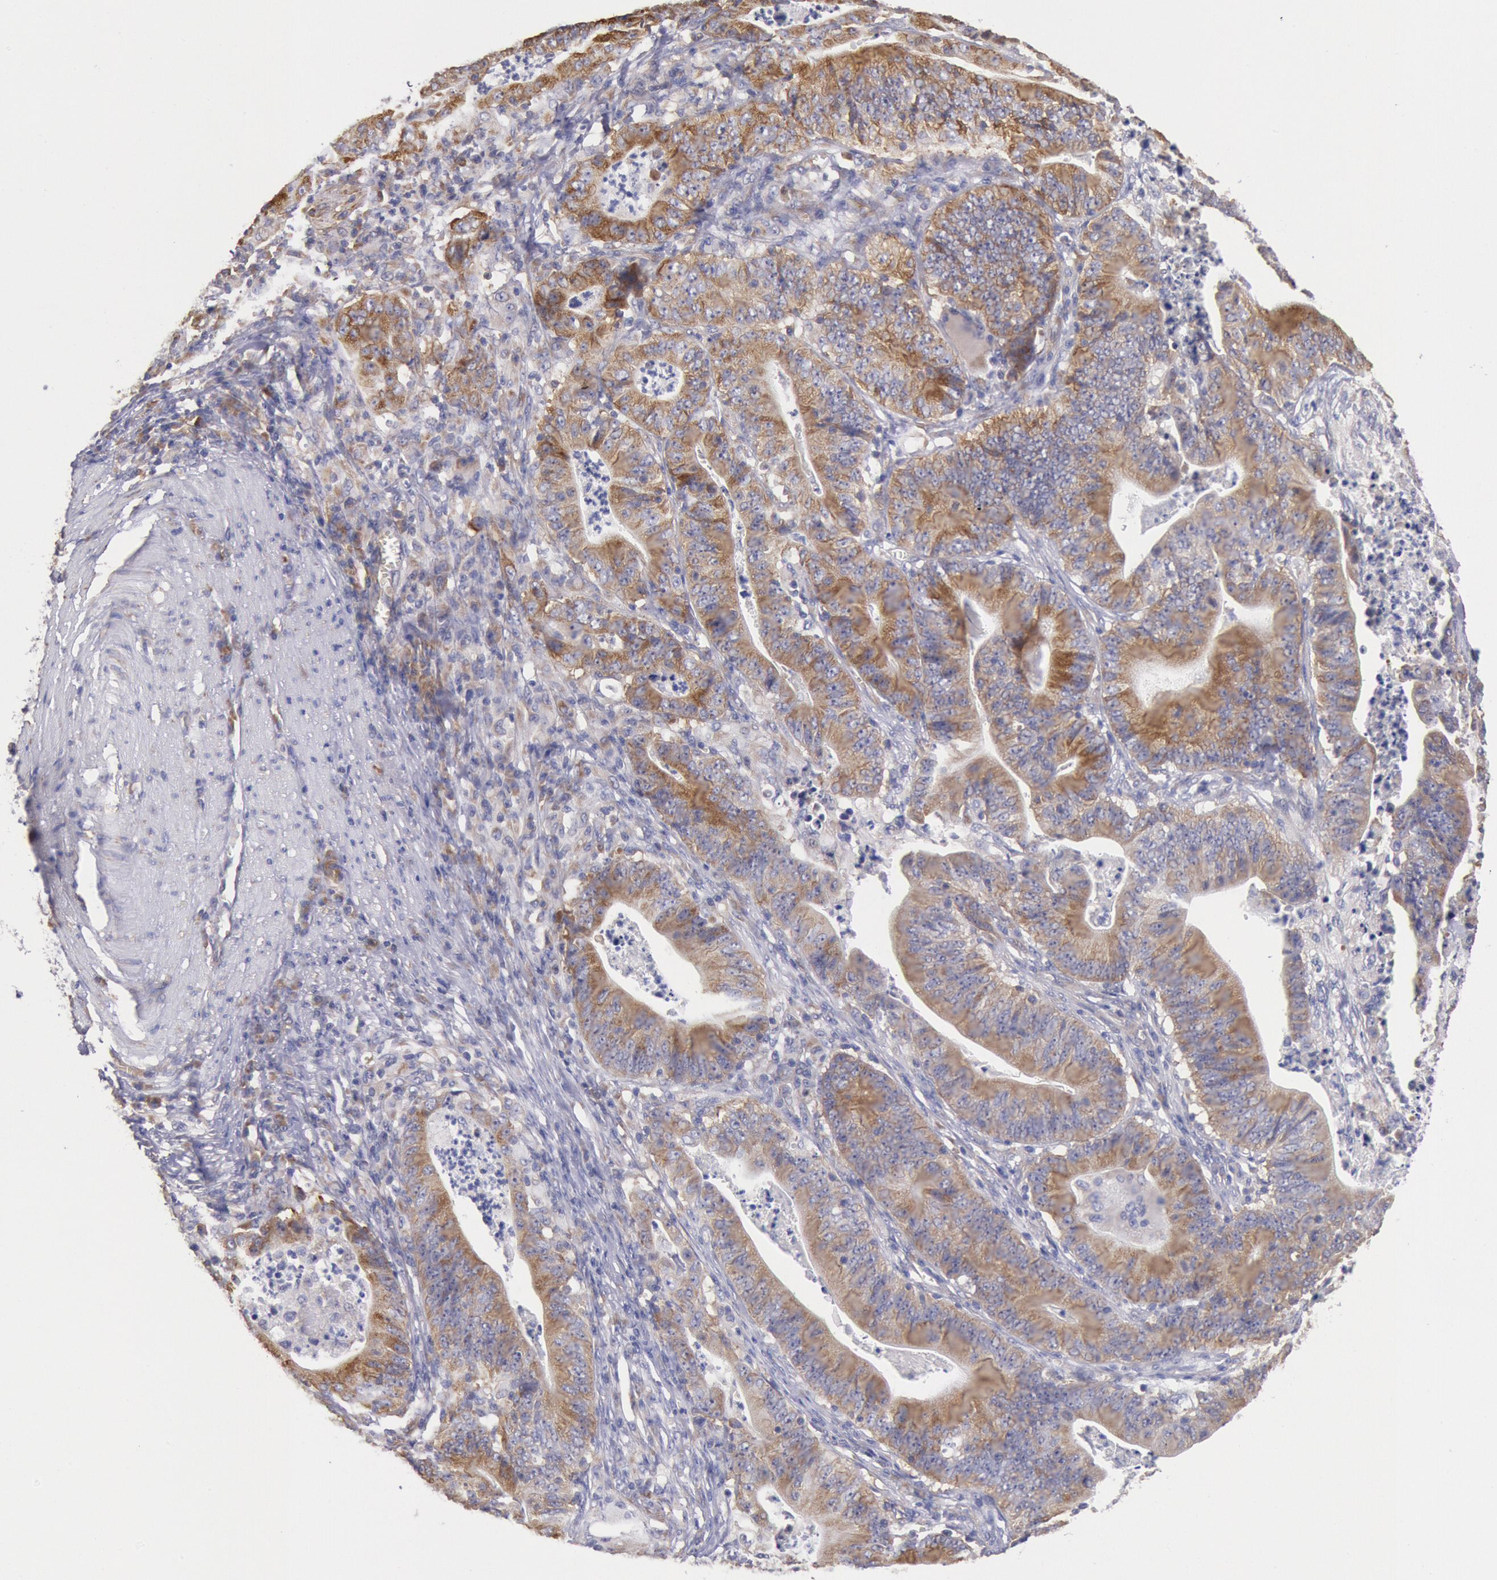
{"staining": {"intensity": "moderate", "quantity": ">75%", "location": "cytoplasmic/membranous"}, "tissue": "stomach cancer", "cell_type": "Tumor cells", "image_type": "cancer", "snomed": [{"axis": "morphology", "description": "Adenocarcinoma, NOS"}, {"axis": "topography", "description": "Stomach, lower"}], "caption": "A histopathology image of stomach cancer stained for a protein shows moderate cytoplasmic/membranous brown staining in tumor cells. (IHC, brightfield microscopy, high magnification).", "gene": "DRG1", "patient": {"sex": "female", "age": 86}}